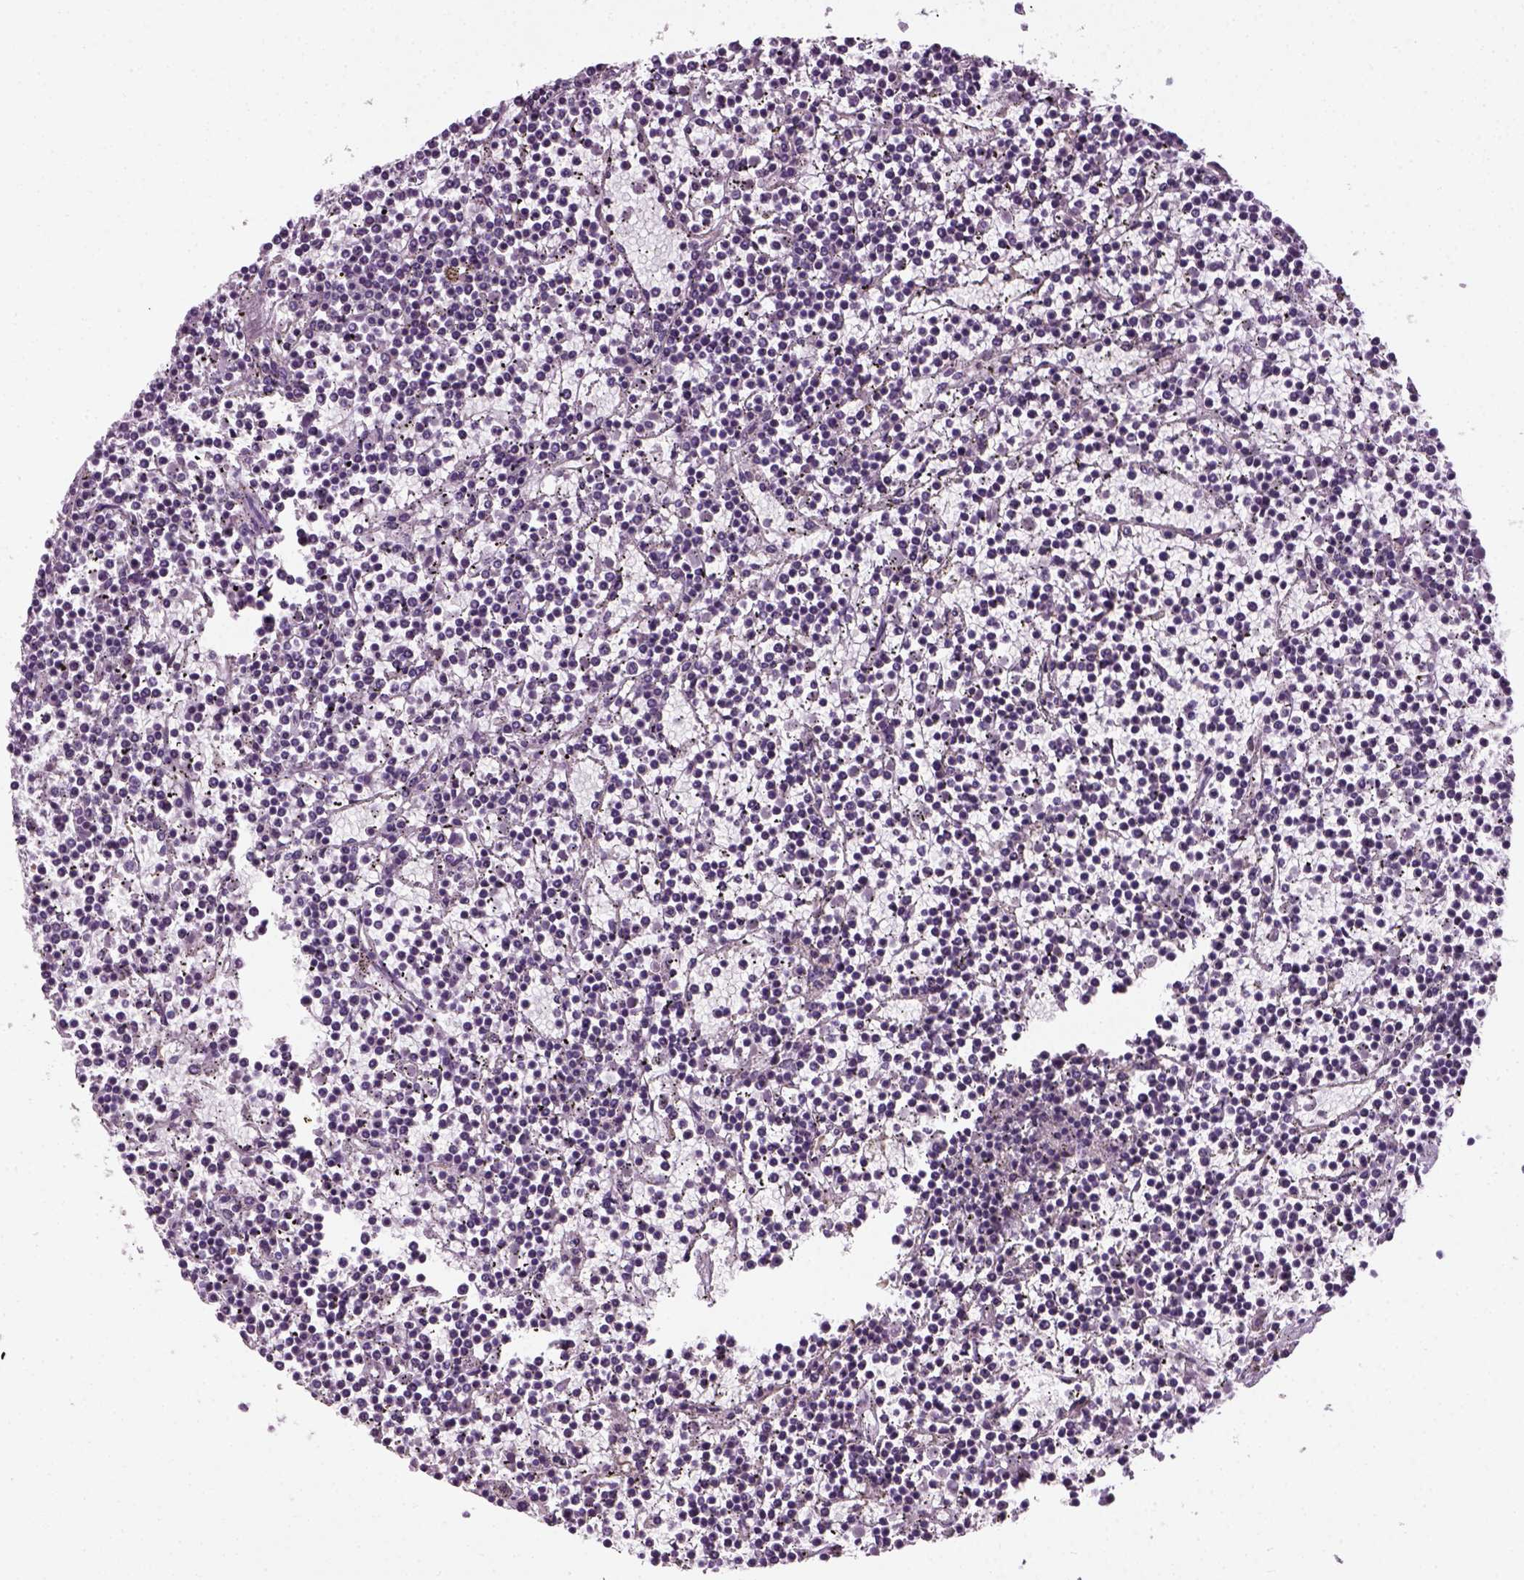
{"staining": {"intensity": "negative", "quantity": "none", "location": "none"}, "tissue": "lymphoma", "cell_type": "Tumor cells", "image_type": "cancer", "snomed": [{"axis": "morphology", "description": "Malignant lymphoma, non-Hodgkin's type, Low grade"}, {"axis": "topography", "description": "Spleen"}], "caption": "An immunohistochemistry (IHC) micrograph of lymphoma is shown. There is no staining in tumor cells of lymphoma.", "gene": "ELOVL3", "patient": {"sex": "female", "age": 19}}